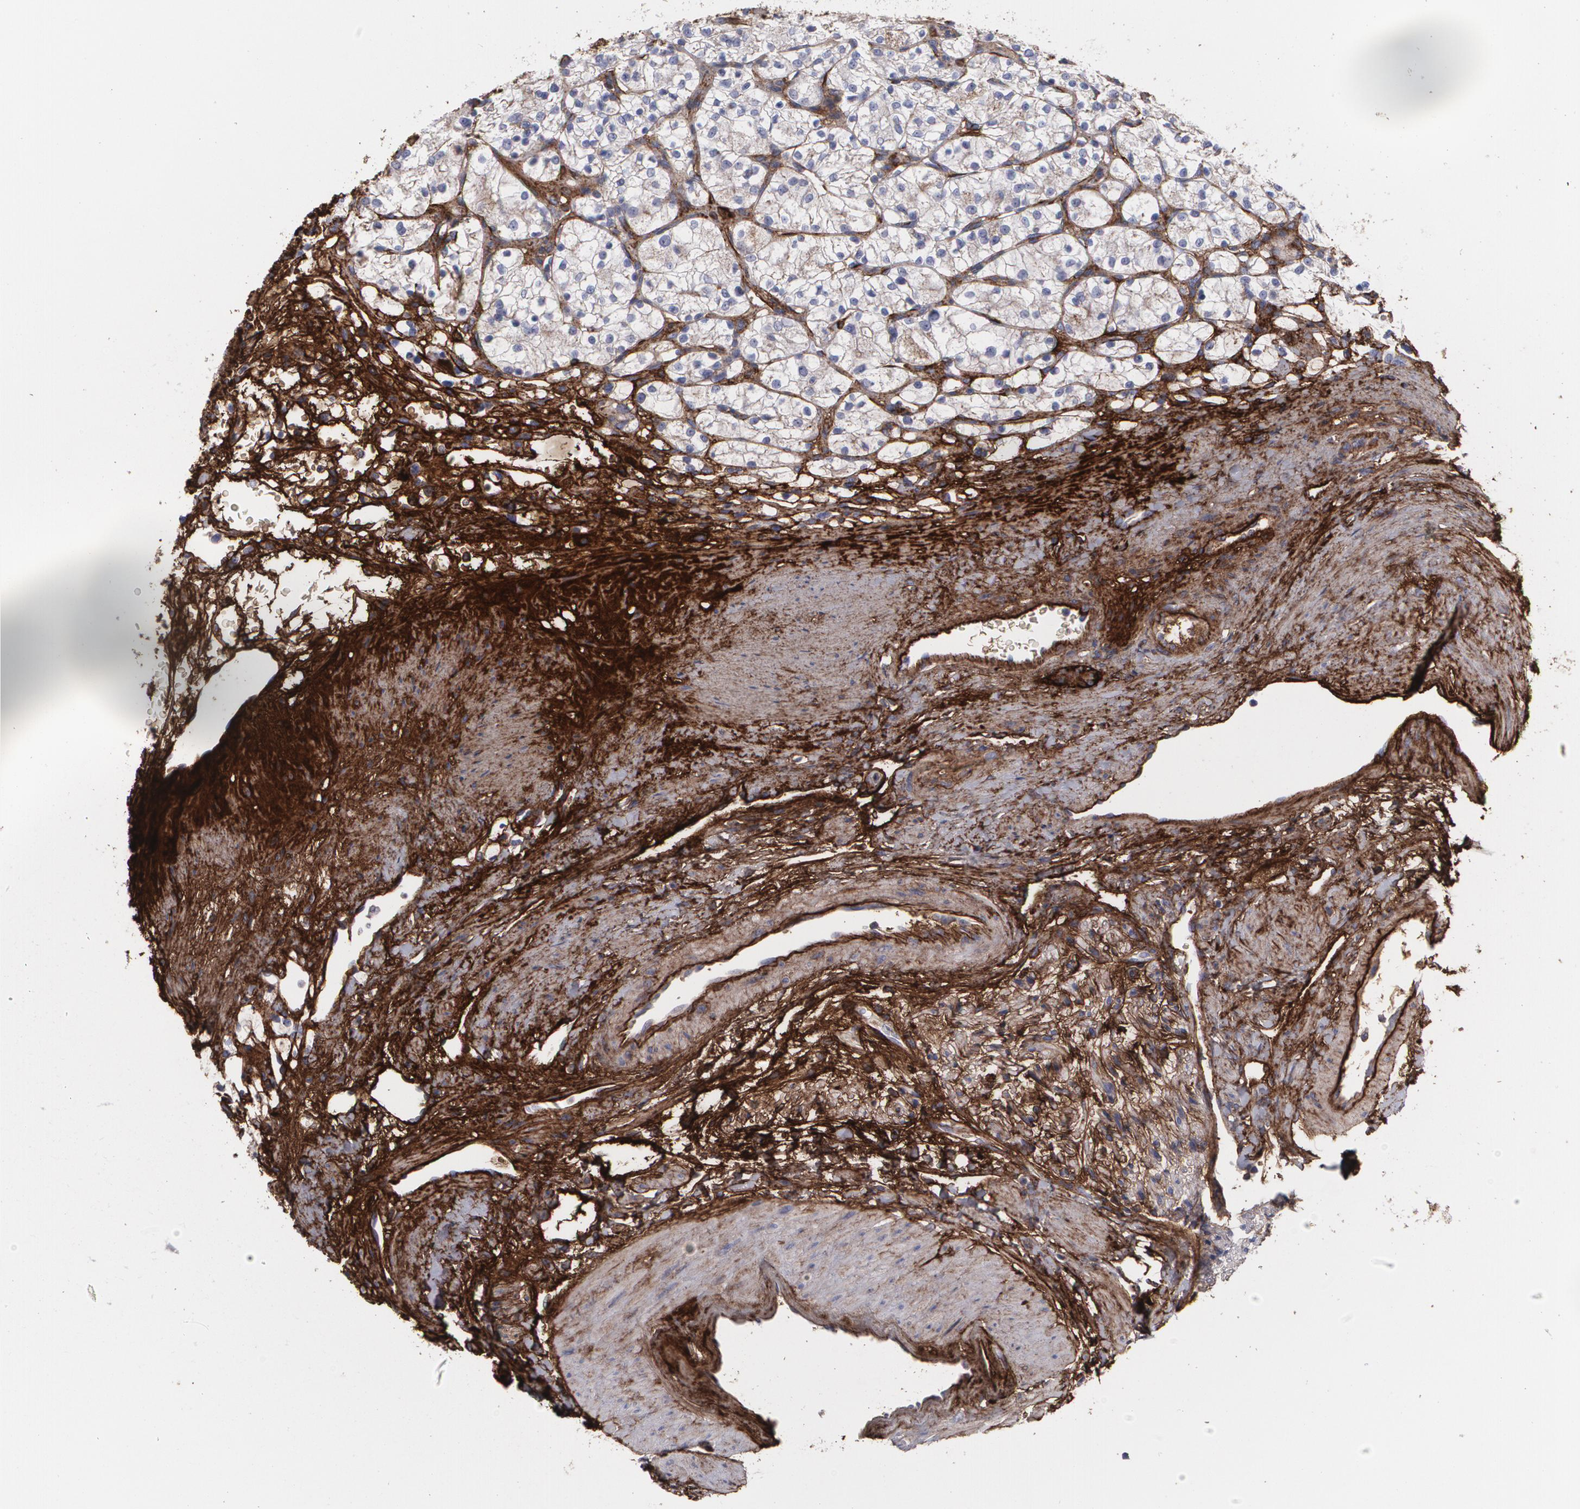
{"staining": {"intensity": "weak", "quantity": ">75%", "location": "cytoplasmic/membranous"}, "tissue": "renal cancer", "cell_type": "Tumor cells", "image_type": "cancer", "snomed": [{"axis": "morphology", "description": "Adenocarcinoma, NOS"}, {"axis": "topography", "description": "Kidney"}], "caption": "This image reveals renal adenocarcinoma stained with immunohistochemistry to label a protein in brown. The cytoplasmic/membranous of tumor cells show weak positivity for the protein. Nuclei are counter-stained blue.", "gene": "FBLN1", "patient": {"sex": "female", "age": 62}}